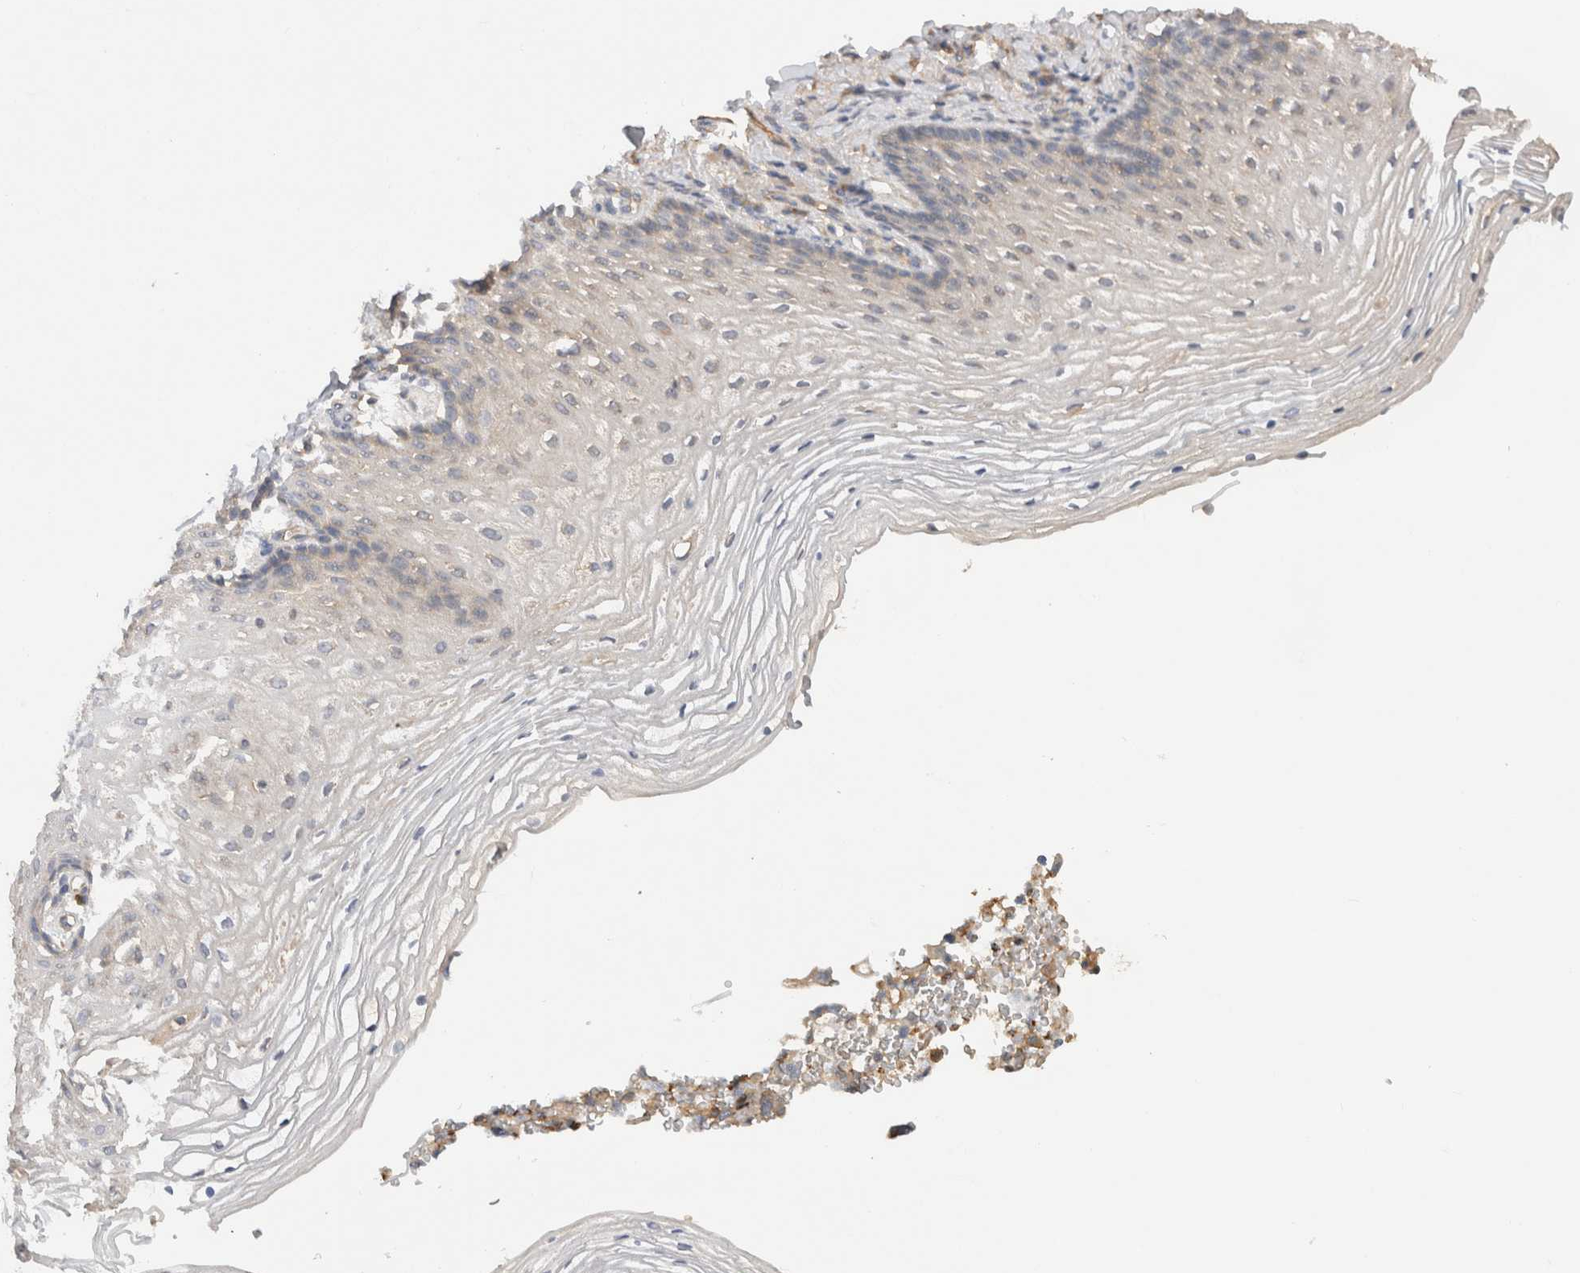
{"staining": {"intensity": "weak", "quantity": "<25%", "location": "nuclear"}, "tissue": "vagina", "cell_type": "Squamous epithelial cells", "image_type": "normal", "snomed": [{"axis": "morphology", "description": "Normal tissue, NOS"}, {"axis": "topography", "description": "Vagina"}], "caption": "Immunohistochemistry of unremarkable human vagina reveals no staining in squamous epithelial cells. (IHC, brightfield microscopy, high magnification).", "gene": "C8orf44", "patient": {"sex": "female", "age": 60}}